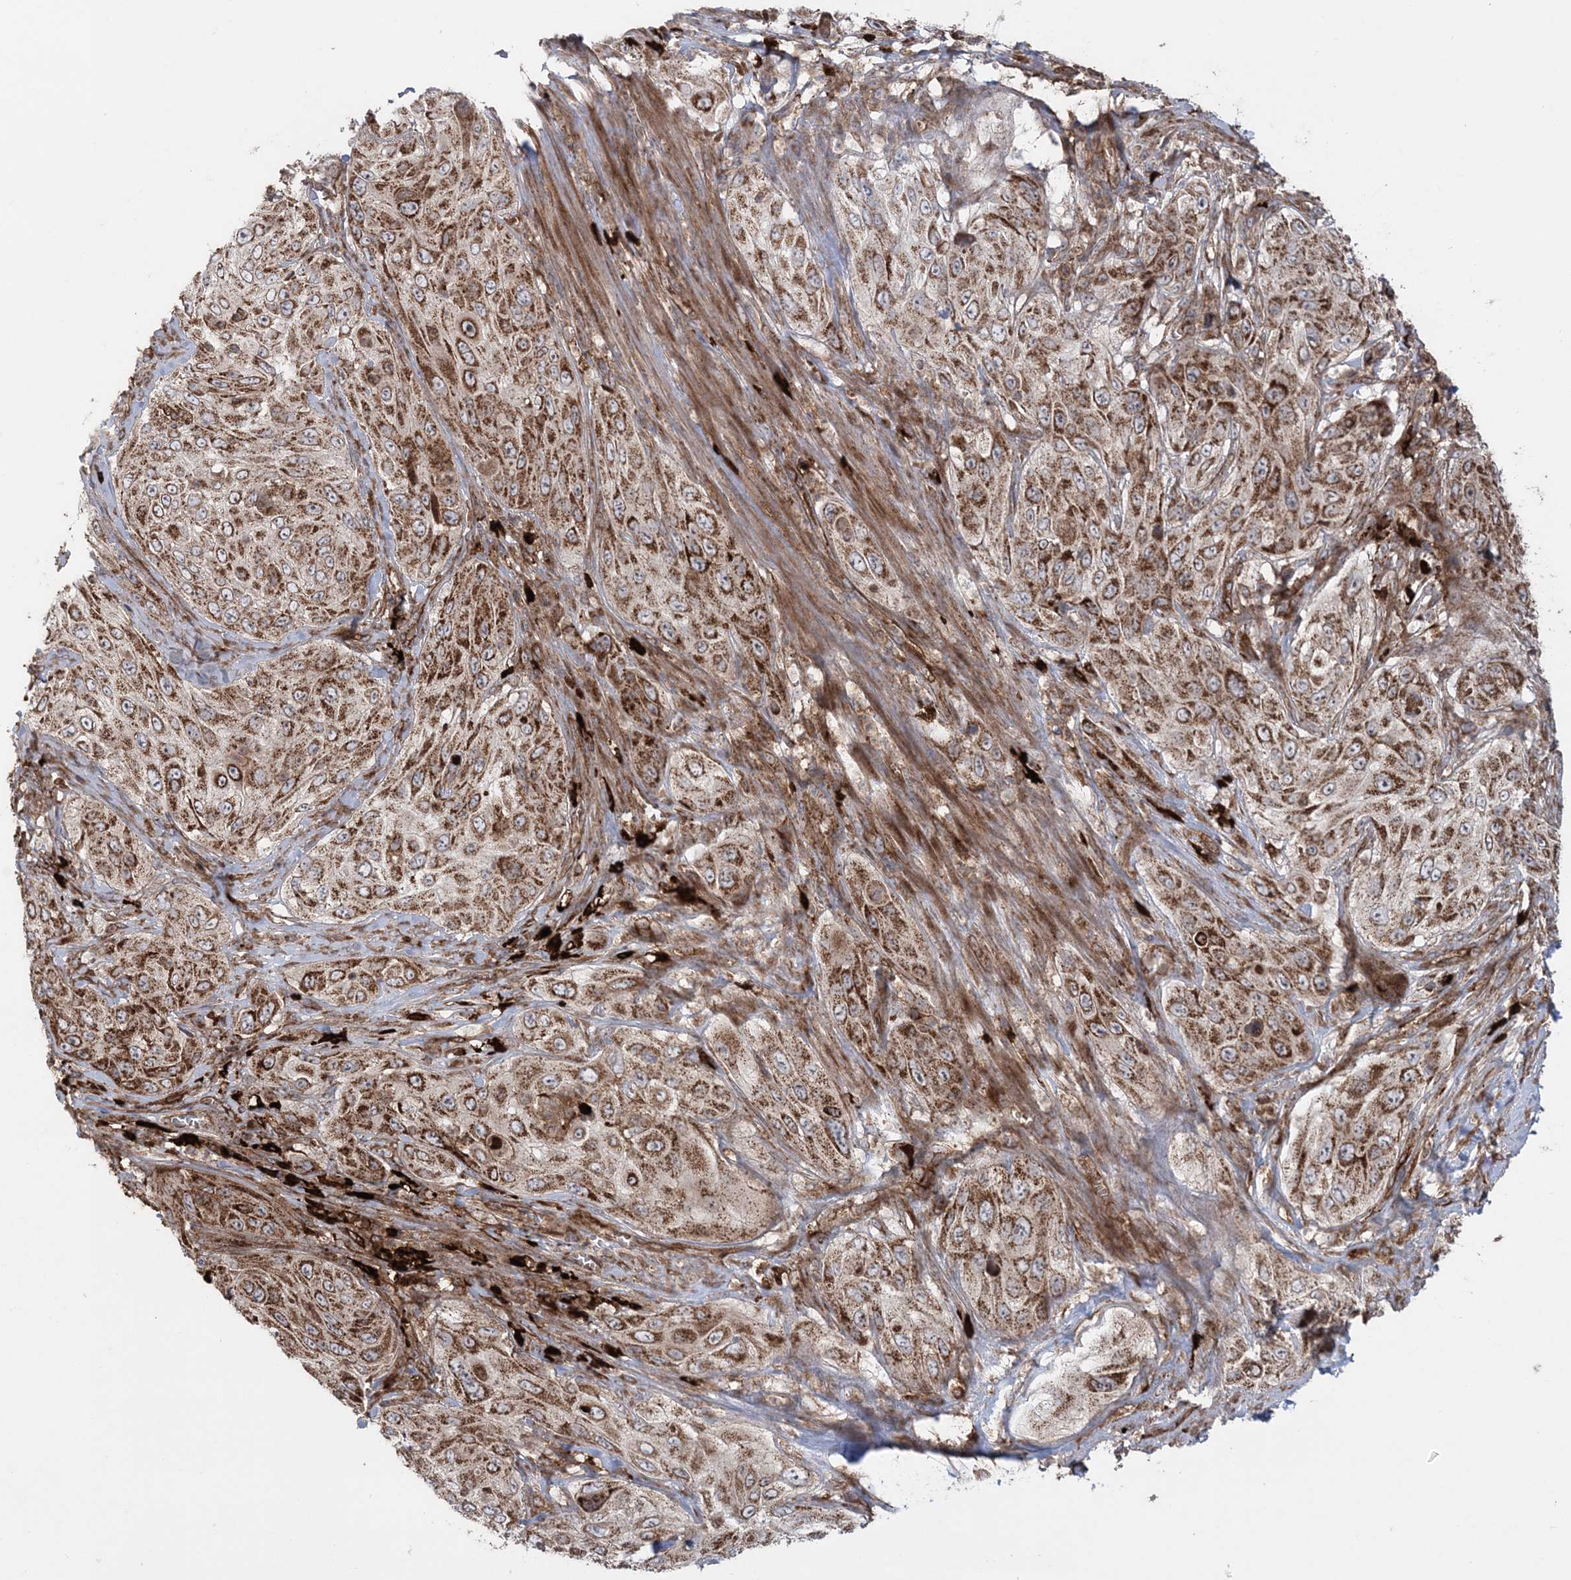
{"staining": {"intensity": "moderate", "quantity": ">75%", "location": "cytoplasmic/membranous"}, "tissue": "cervical cancer", "cell_type": "Tumor cells", "image_type": "cancer", "snomed": [{"axis": "morphology", "description": "Squamous cell carcinoma, NOS"}, {"axis": "topography", "description": "Cervix"}], "caption": "An image showing moderate cytoplasmic/membranous positivity in about >75% of tumor cells in cervical cancer (squamous cell carcinoma), as visualized by brown immunohistochemical staining.", "gene": "LRPPRC", "patient": {"sex": "female", "age": 42}}